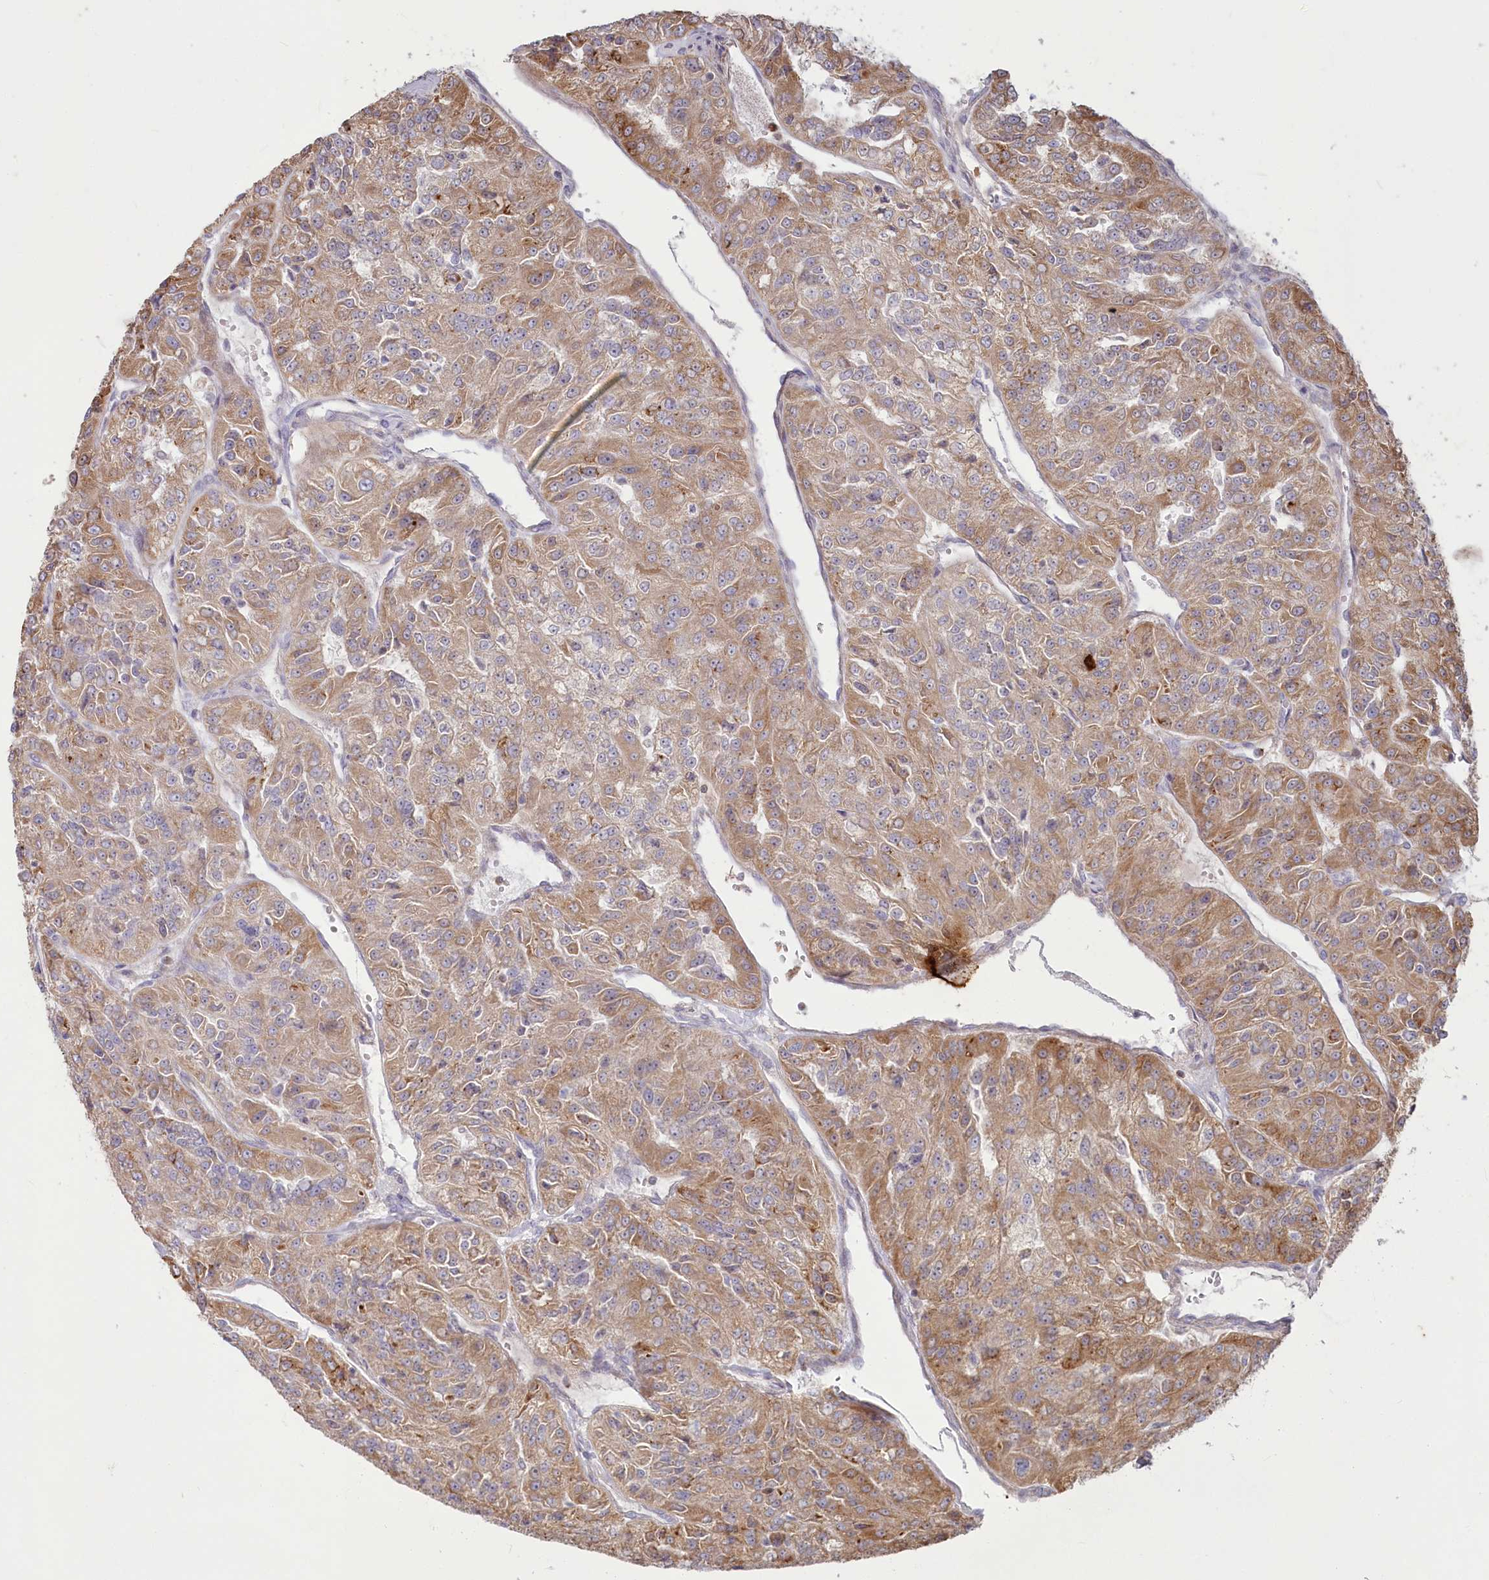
{"staining": {"intensity": "moderate", "quantity": ">75%", "location": "cytoplasmic/membranous"}, "tissue": "renal cancer", "cell_type": "Tumor cells", "image_type": "cancer", "snomed": [{"axis": "morphology", "description": "Adenocarcinoma, NOS"}, {"axis": "topography", "description": "Kidney"}], "caption": "This photomicrograph demonstrates immunohistochemistry (IHC) staining of human adenocarcinoma (renal), with medium moderate cytoplasmic/membranous positivity in approximately >75% of tumor cells.", "gene": "MTG1", "patient": {"sex": "female", "age": 63}}